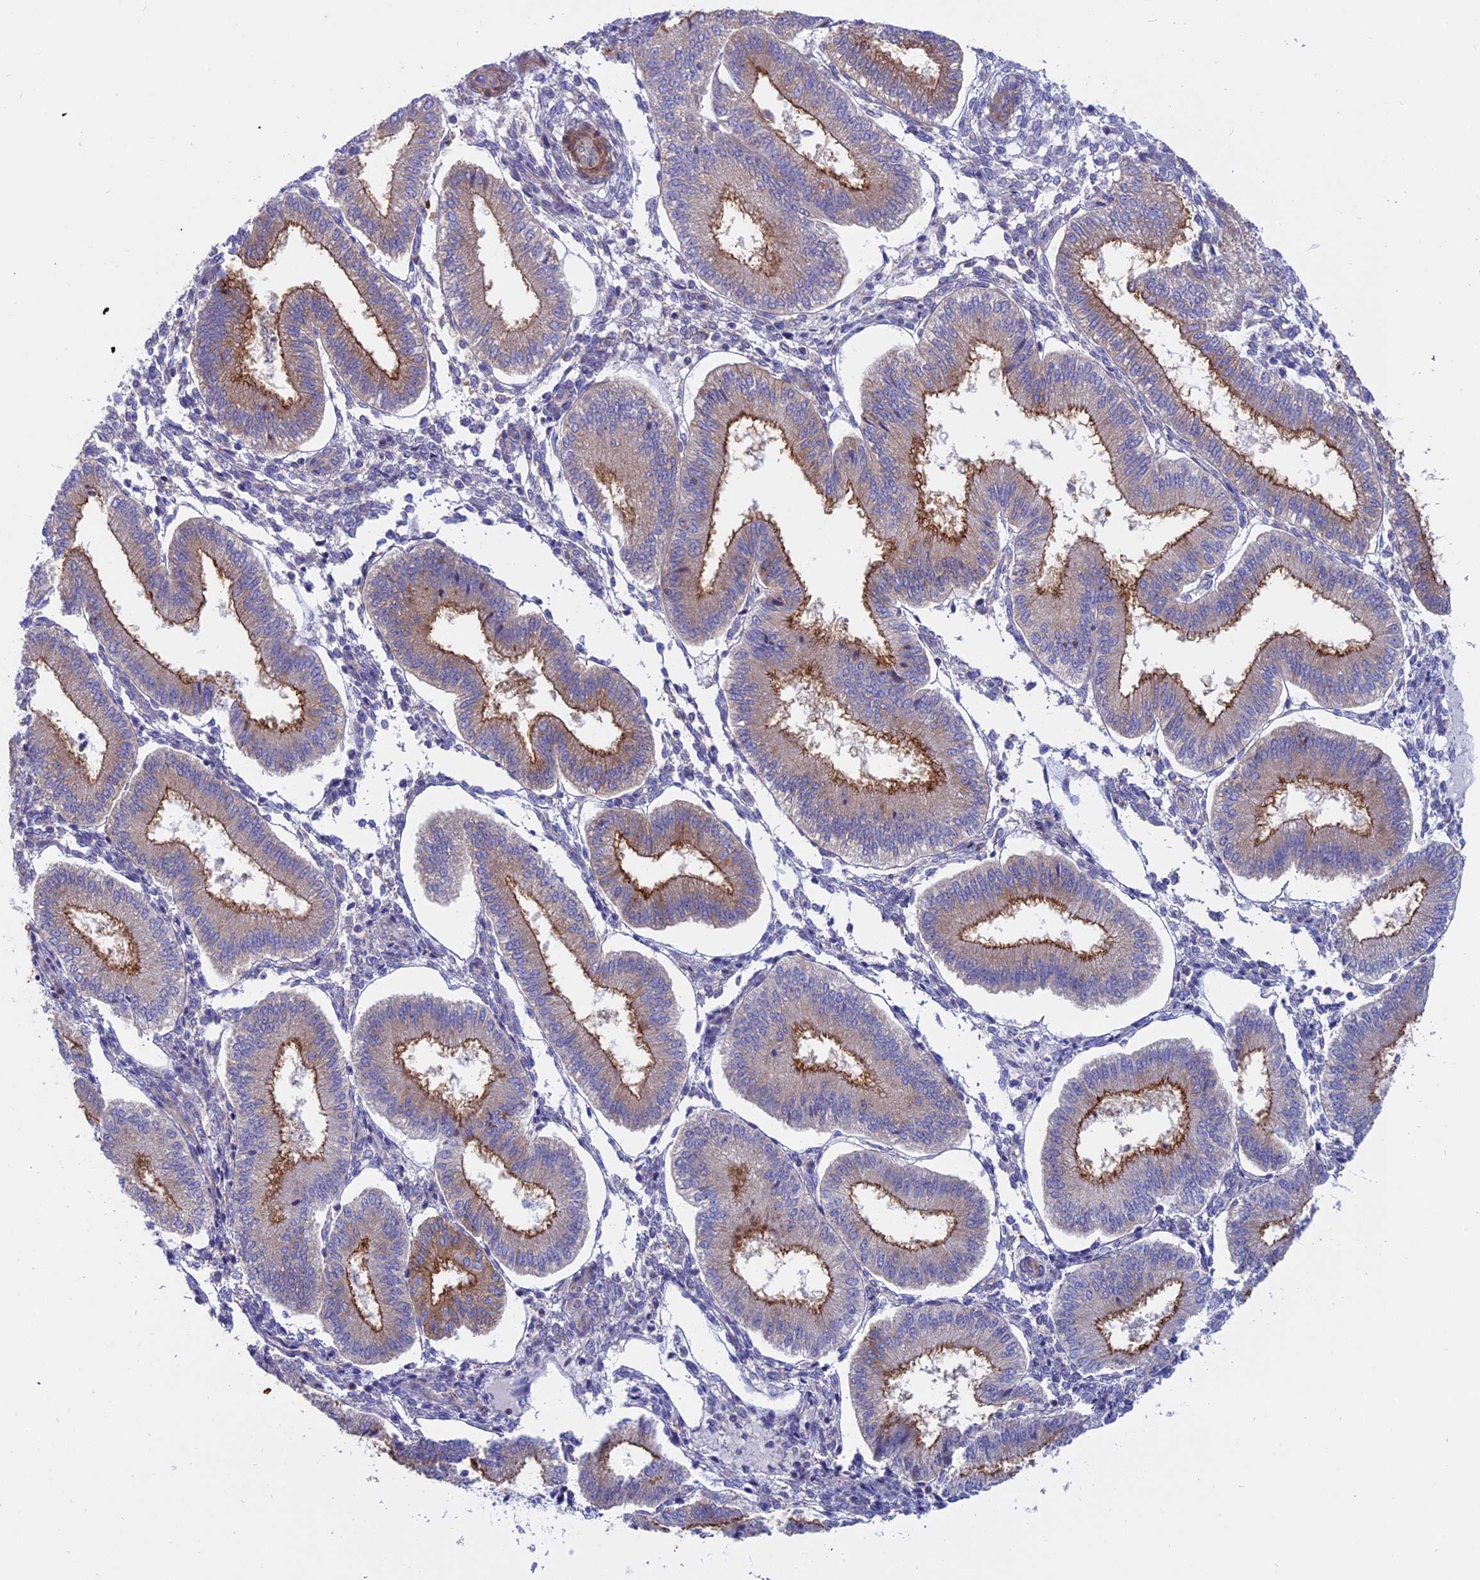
{"staining": {"intensity": "negative", "quantity": "none", "location": "none"}, "tissue": "endometrium", "cell_type": "Cells in endometrial stroma", "image_type": "normal", "snomed": [{"axis": "morphology", "description": "Normal tissue, NOS"}, {"axis": "topography", "description": "Endometrium"}], "caption": "Cells in endometrial stroma show no significant staining in unremarkable endometrium. The staining was performed using DAB to visualize the protein expression in brown, while the nuclei were stained in blue with hematoxylin (Magnification: 20x).", "gene": "MYO5B", "patient": {"sex": "female", "age": 39}}